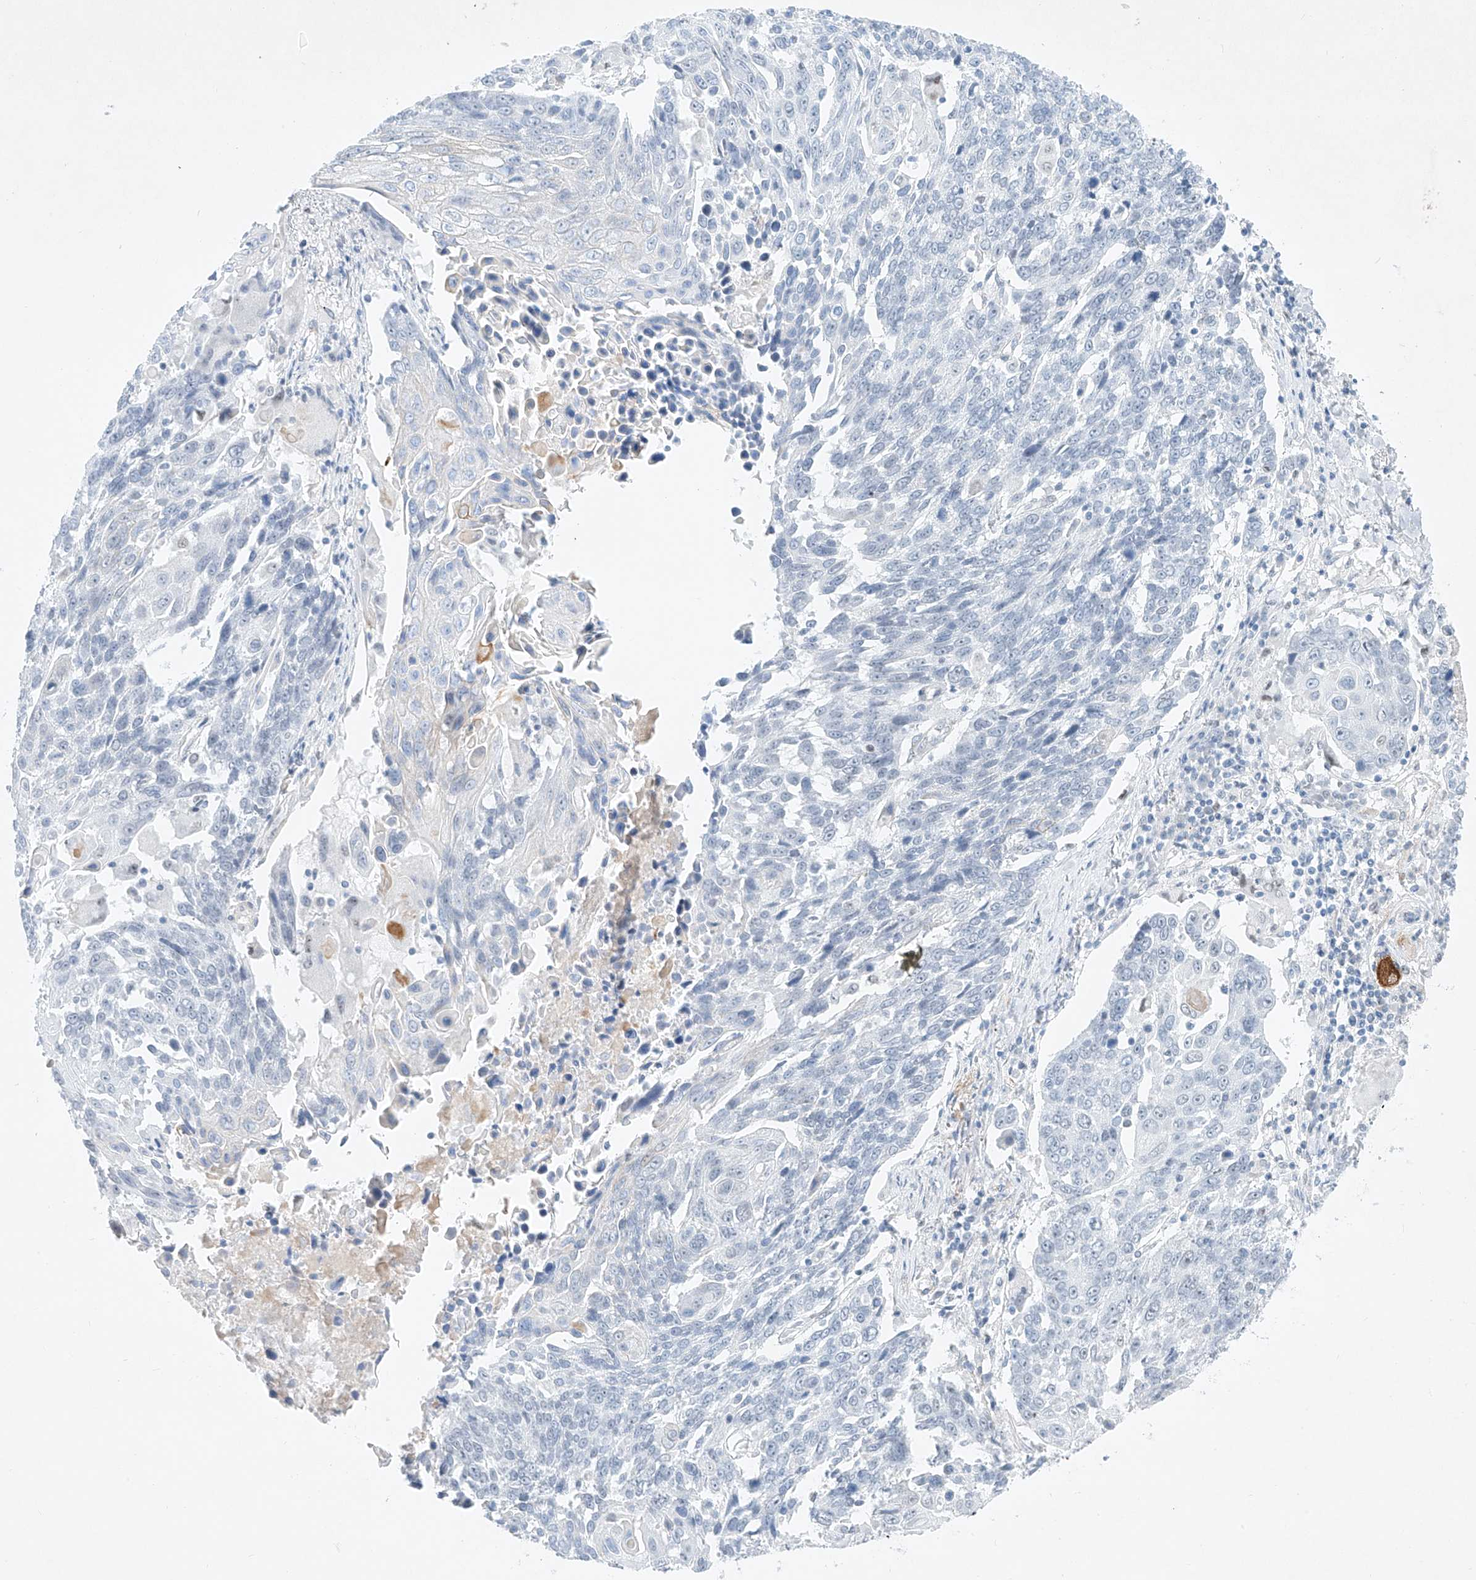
{"staining": {"intensity": "negative", "quantity": "none", "location": "none"}, "tissue": "lung cancer", "cell_type": "Tumor cells", "image_type": "cancer", "snomed": [{"axis": "morphology", "description": "Squamous cell carcinoma, NOS"}, {"axis": "topography", "description": "Lung"}], "caption": "There is no significant staining in tumor cells of lung cancer. (DAB IHC, high magnification).", "gene": "REEP2", "patient": {"sex": "male", "age": 66}}